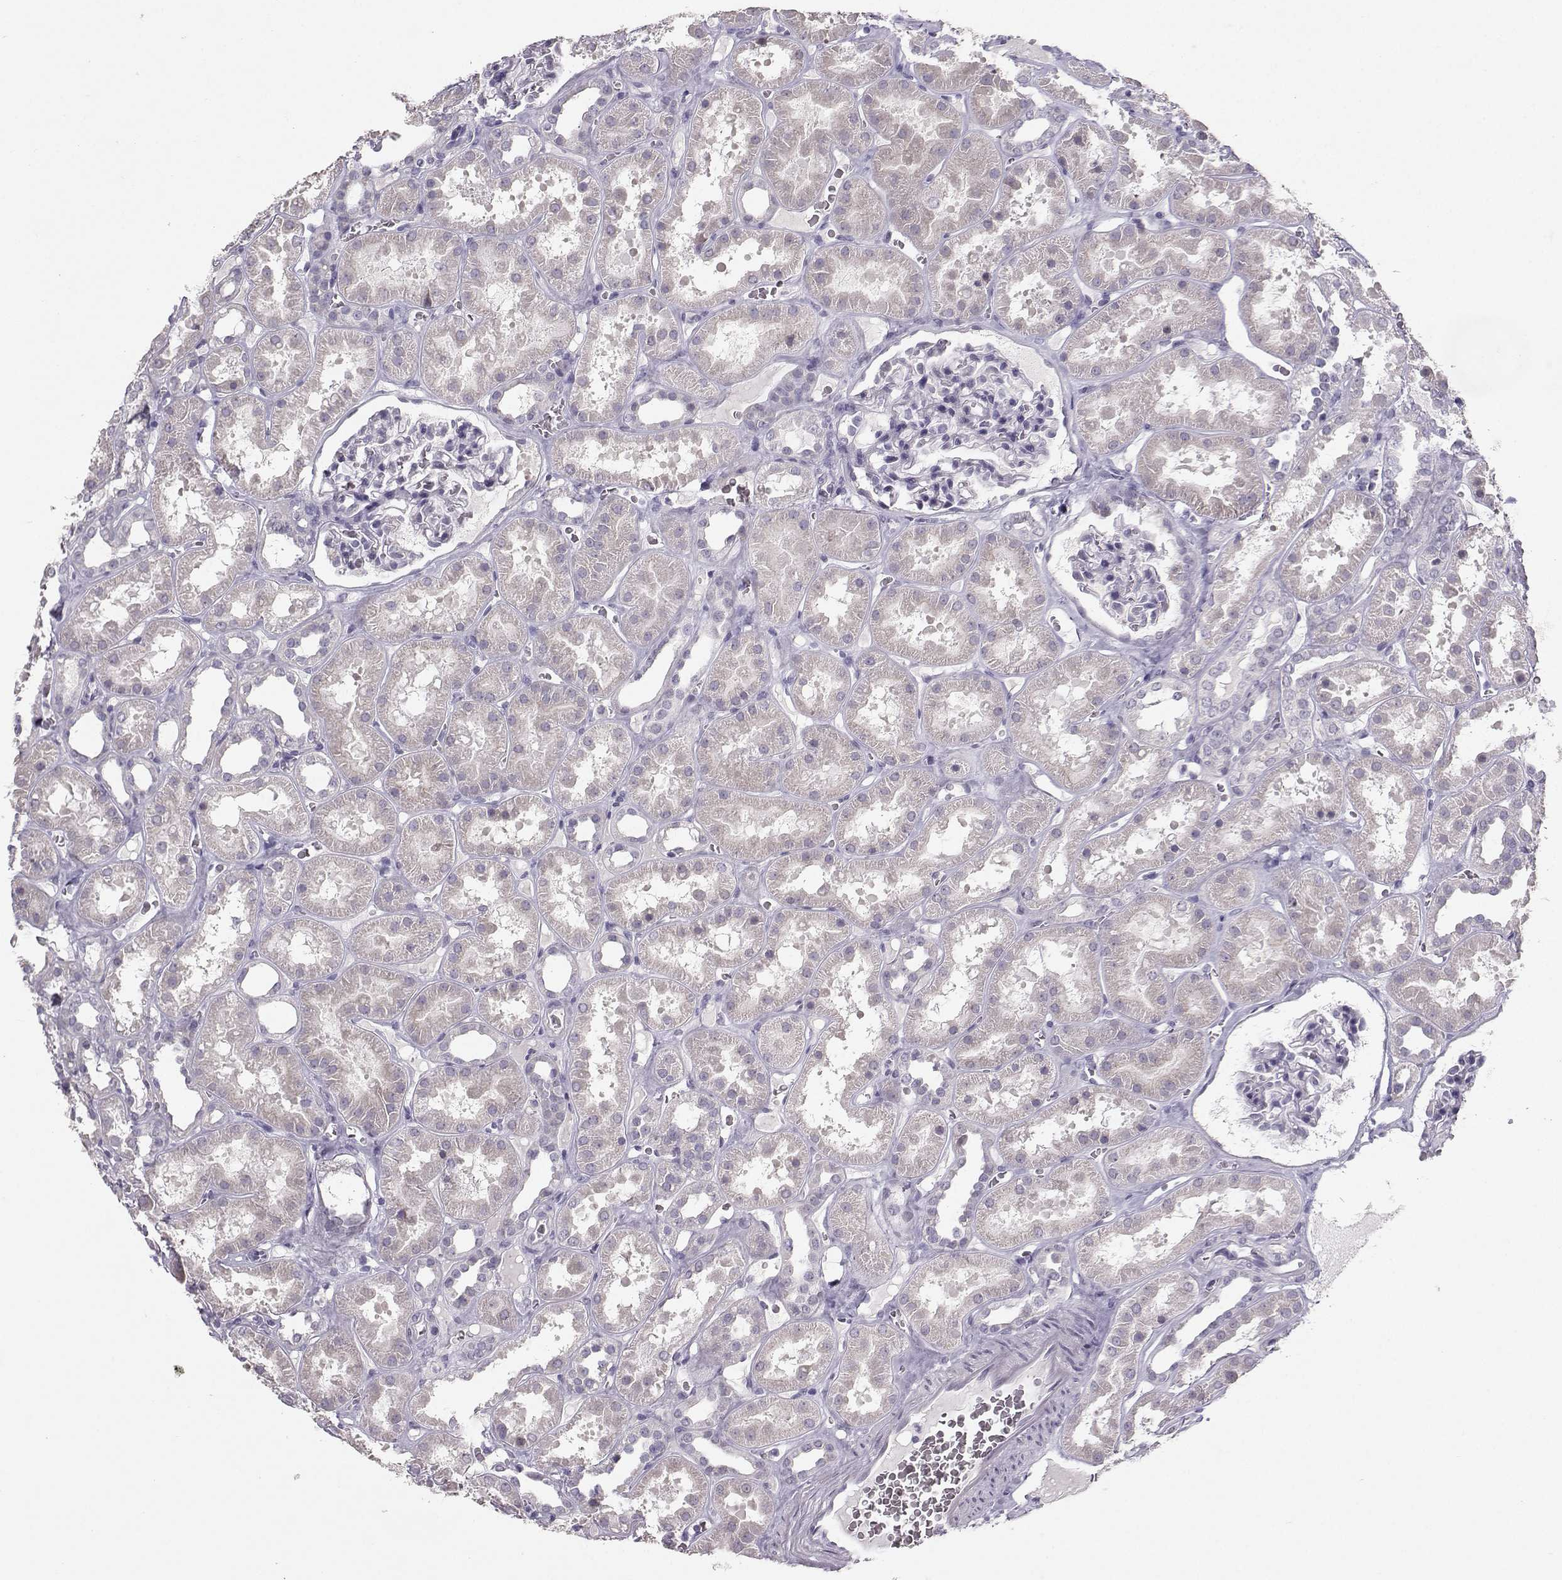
{"staining": {"intensity": "negative", "quantity": "none", "location": "none"}, "tissue": "kidney", "cell_type": "Cells in glomeruli", "image_type": "normal", "snomed": [{"axis": "morphology", "description": "Normal tissue, NOS"}, {"axis": "topography", "description": "Kidney"}], "caption": "This is an IHC photomicrograph of unremarkable kidney. There is no positivity in cells in glomeruli.", "gene": "PKP2", "patient": {"sex": "female", "age": 41}}